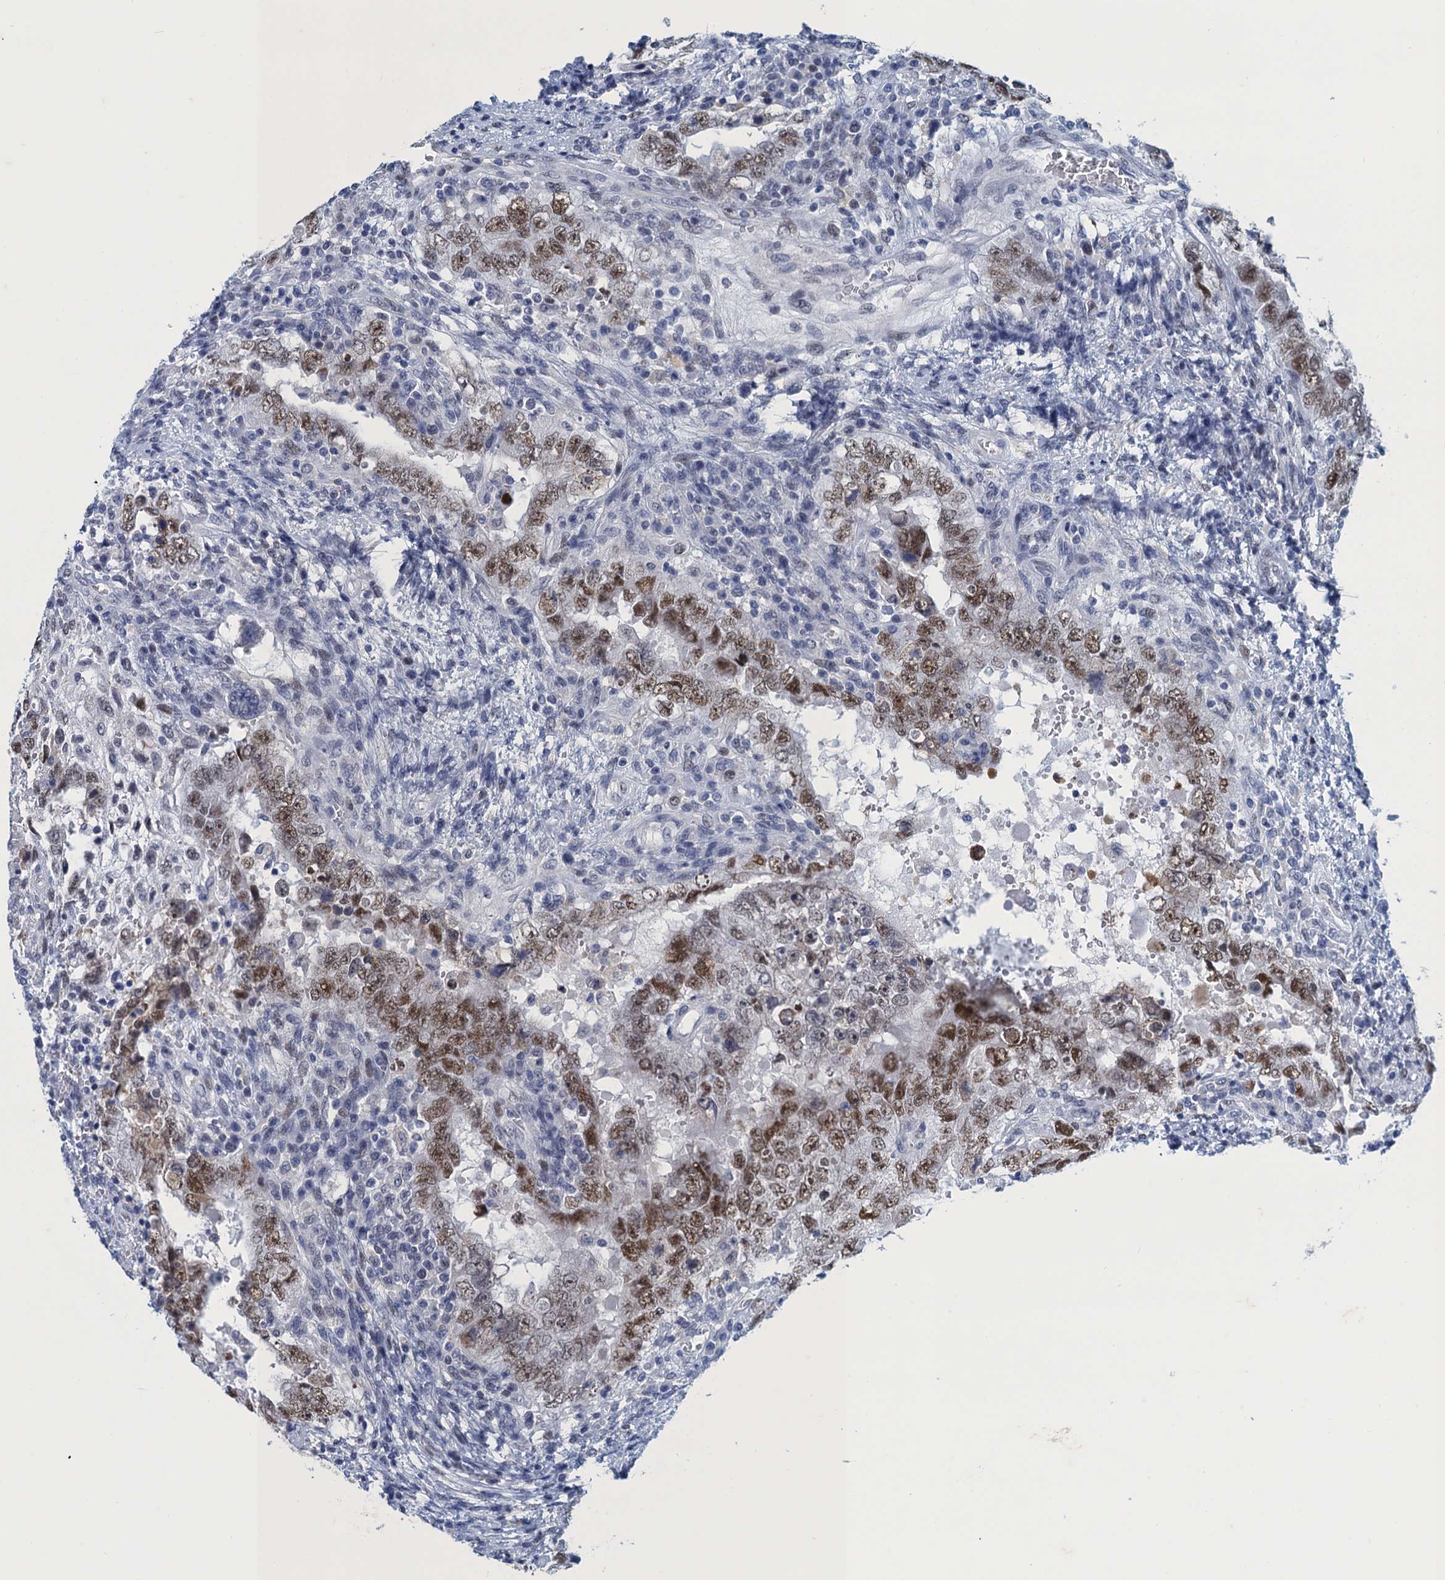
{"staining": {"intensity": "moderate", "quantity": ">75%", "location": "nuclear"}, "tissue": "testis cancer", "cell_type": "Tumor cells", "image_type": "cancer", "snomed": [{"axis": "morphology", "description": "Carcinoma, Embryonal, NOS"}, {"axis": "topography", "description": "Testis"}], "caption": "Tumor cells reveal moderate nuclear positivity in approximately >75% of cells in testis embryonal carcinoma.", "gene": "GINS3", "patient": {"sex": "male", "age": 26}}